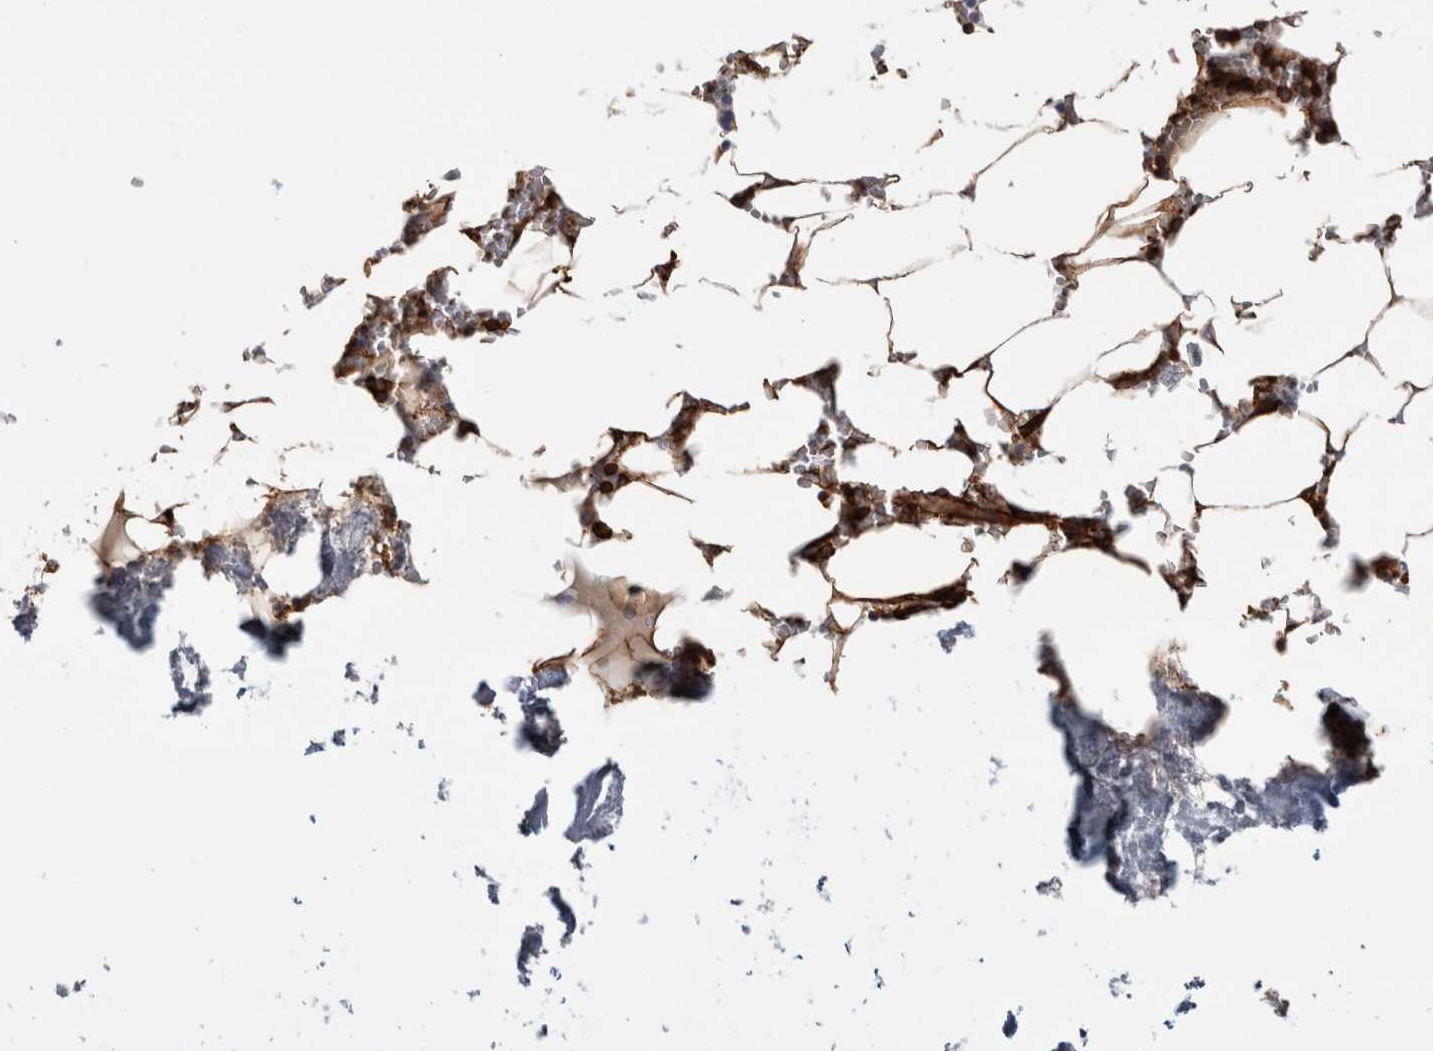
{"staining": {"intensity": "strong", "quantity": "<25%", "location": "cytoplasmic/membranous"}, "tissue": "bone marrow", "cell_type": "Hematopoietic cells", "image_type": "normal", "snomed": [{"axis": "morphology", "description": "Normal tissue, NOS"}, {"axis": "topography", "description": "Bone marrow"}], "caption": "Bone marrow stained with DAB immunohistochemistry shows medium levels of strong cytoplasmic/membranous expression in approximately <25% of hematopoietic cells. (Brightfield microscopy of DAB IHC at high magnification).", "gene": "AHNAK", "patient": {"sex": "male", "age": 70}}